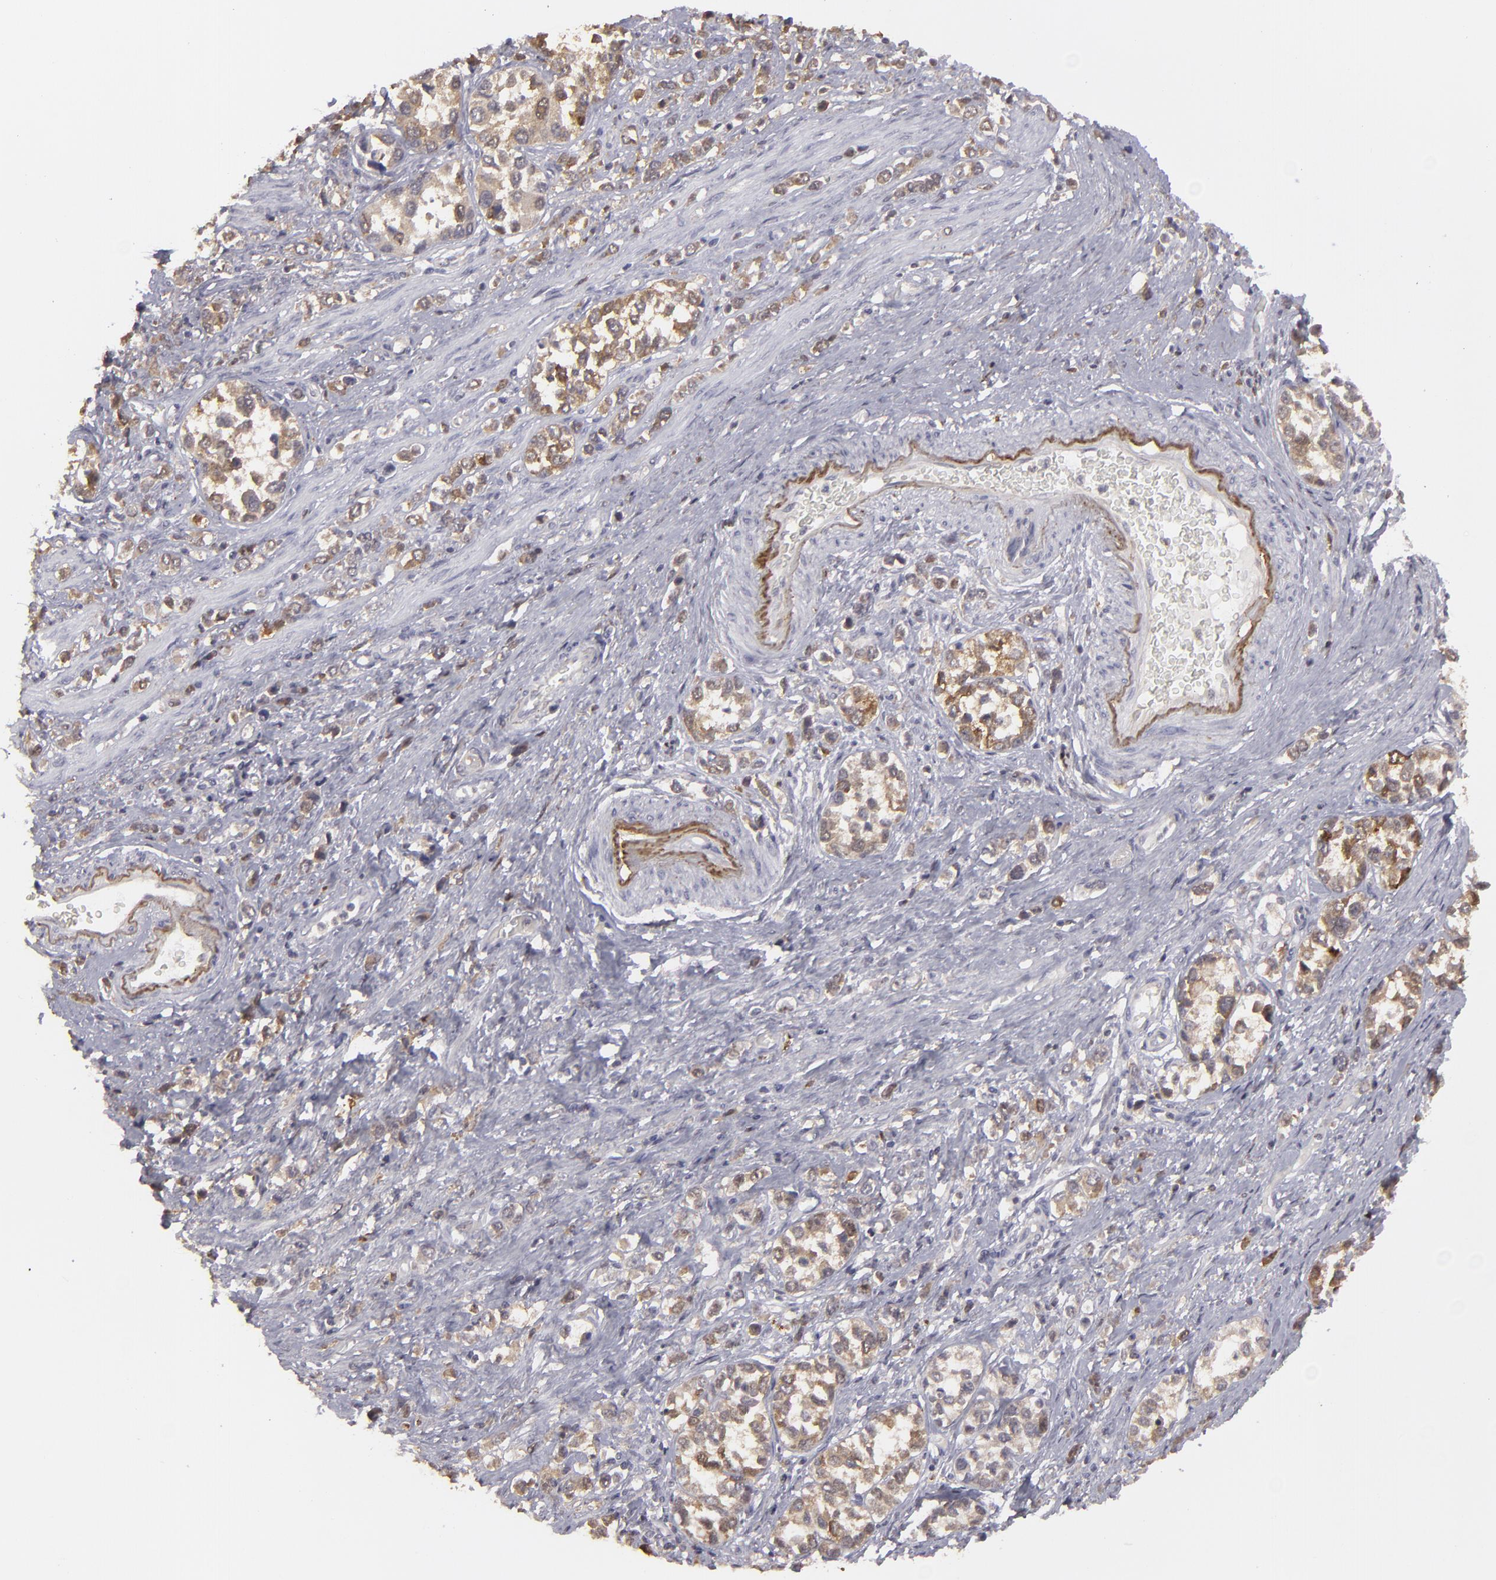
{"staining": {"intensity": "moderate", "quantity": ">75%", "location": "cytoplasmic/membranous"}, "tissue": "stomach cancer", "cell_type": "Tumor cells", "image_type": "cancer", "snomed": [{"axis": "morphology", "description": "Adenocarcinoma, NOS"}, {"axis": "topography", "description": "Stomach, upper"}], "caption": "Protein expression analysis of stomach cancer (adenocarcinoma) displays moderate cytoplasmic/membranous expression in approximately >75% of tumor cells. (DAB (3,3'-diaminobenzidine) = brown stain, brightfield microscopy at high magnification).", "gene": "SEMA3G", "patient": {"sex": "male", "age": 76}}